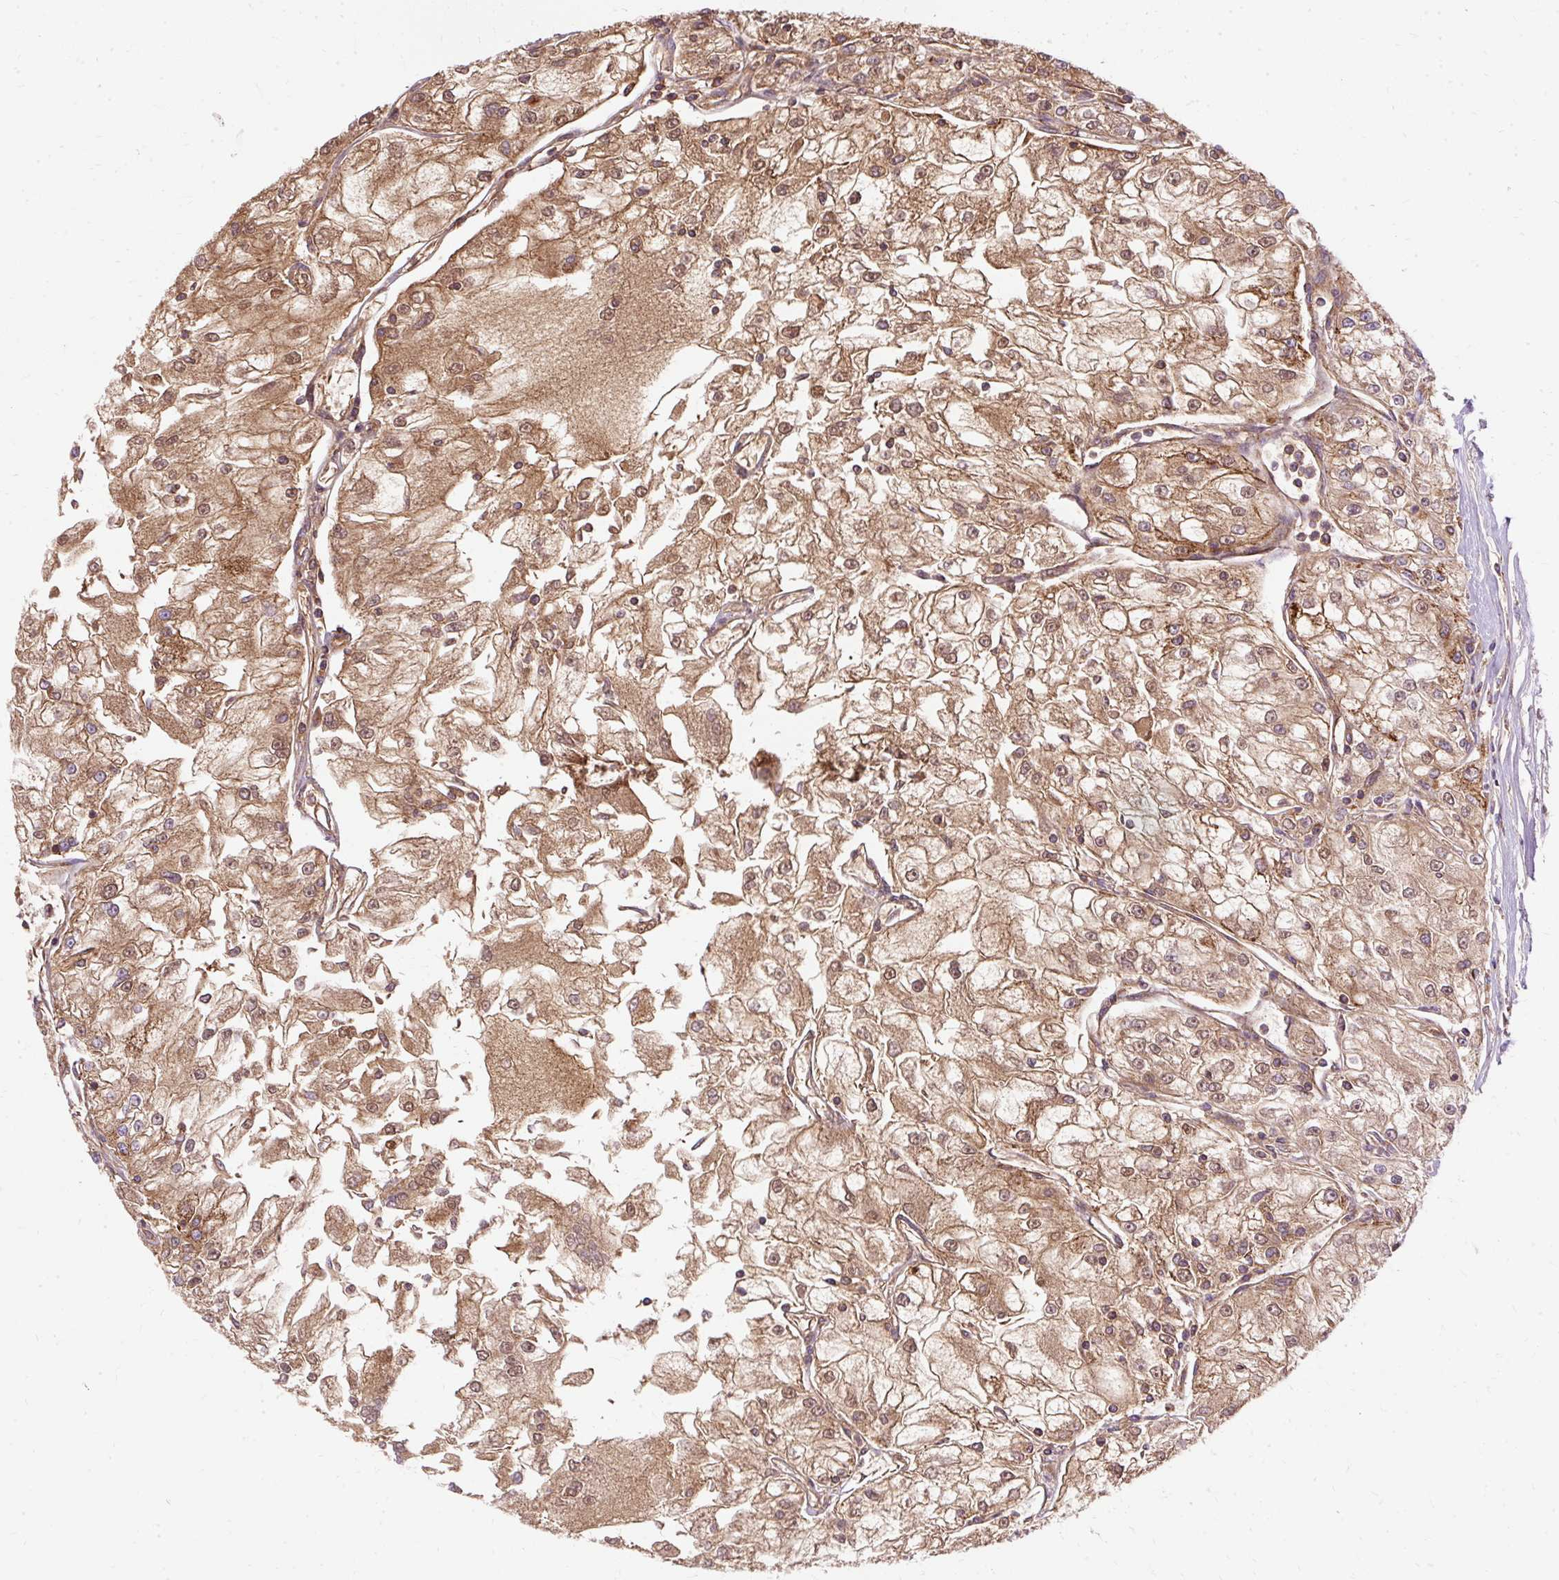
{"staining": {"intensity": "moderate", "quantity": ">75%", "location": "cytoplasmic/membranous,nuclear"}, "tissue": "renal cancer", "cell_type": "Tumor cells", "image_type": "cancer", "snomed": [{"axis": "morphology", "description": "Adenocarcinoma, NOS"}, {"axis": "topography", "description": "Kidney"}], "caption": "High-magnification brightfield microscopy of adenocarcinoma (renal) stained with DAB (3,3'-diaminobenzidine) (brown) and counterstained with hematoxylin (blue). tumor cells exhibit moderate cytoplasmic/membranous and nuclear expression is identified in approximately>75% of cells. The staining was performed using DAB (3,3'-diaminobenzidine) to visualize the protein expression in brown, while the nuclei were stained in blue with hematoxylin (Magnification: 20x).", "gene": "CEP290", "patient": {"sex": "female", "age": 72}}